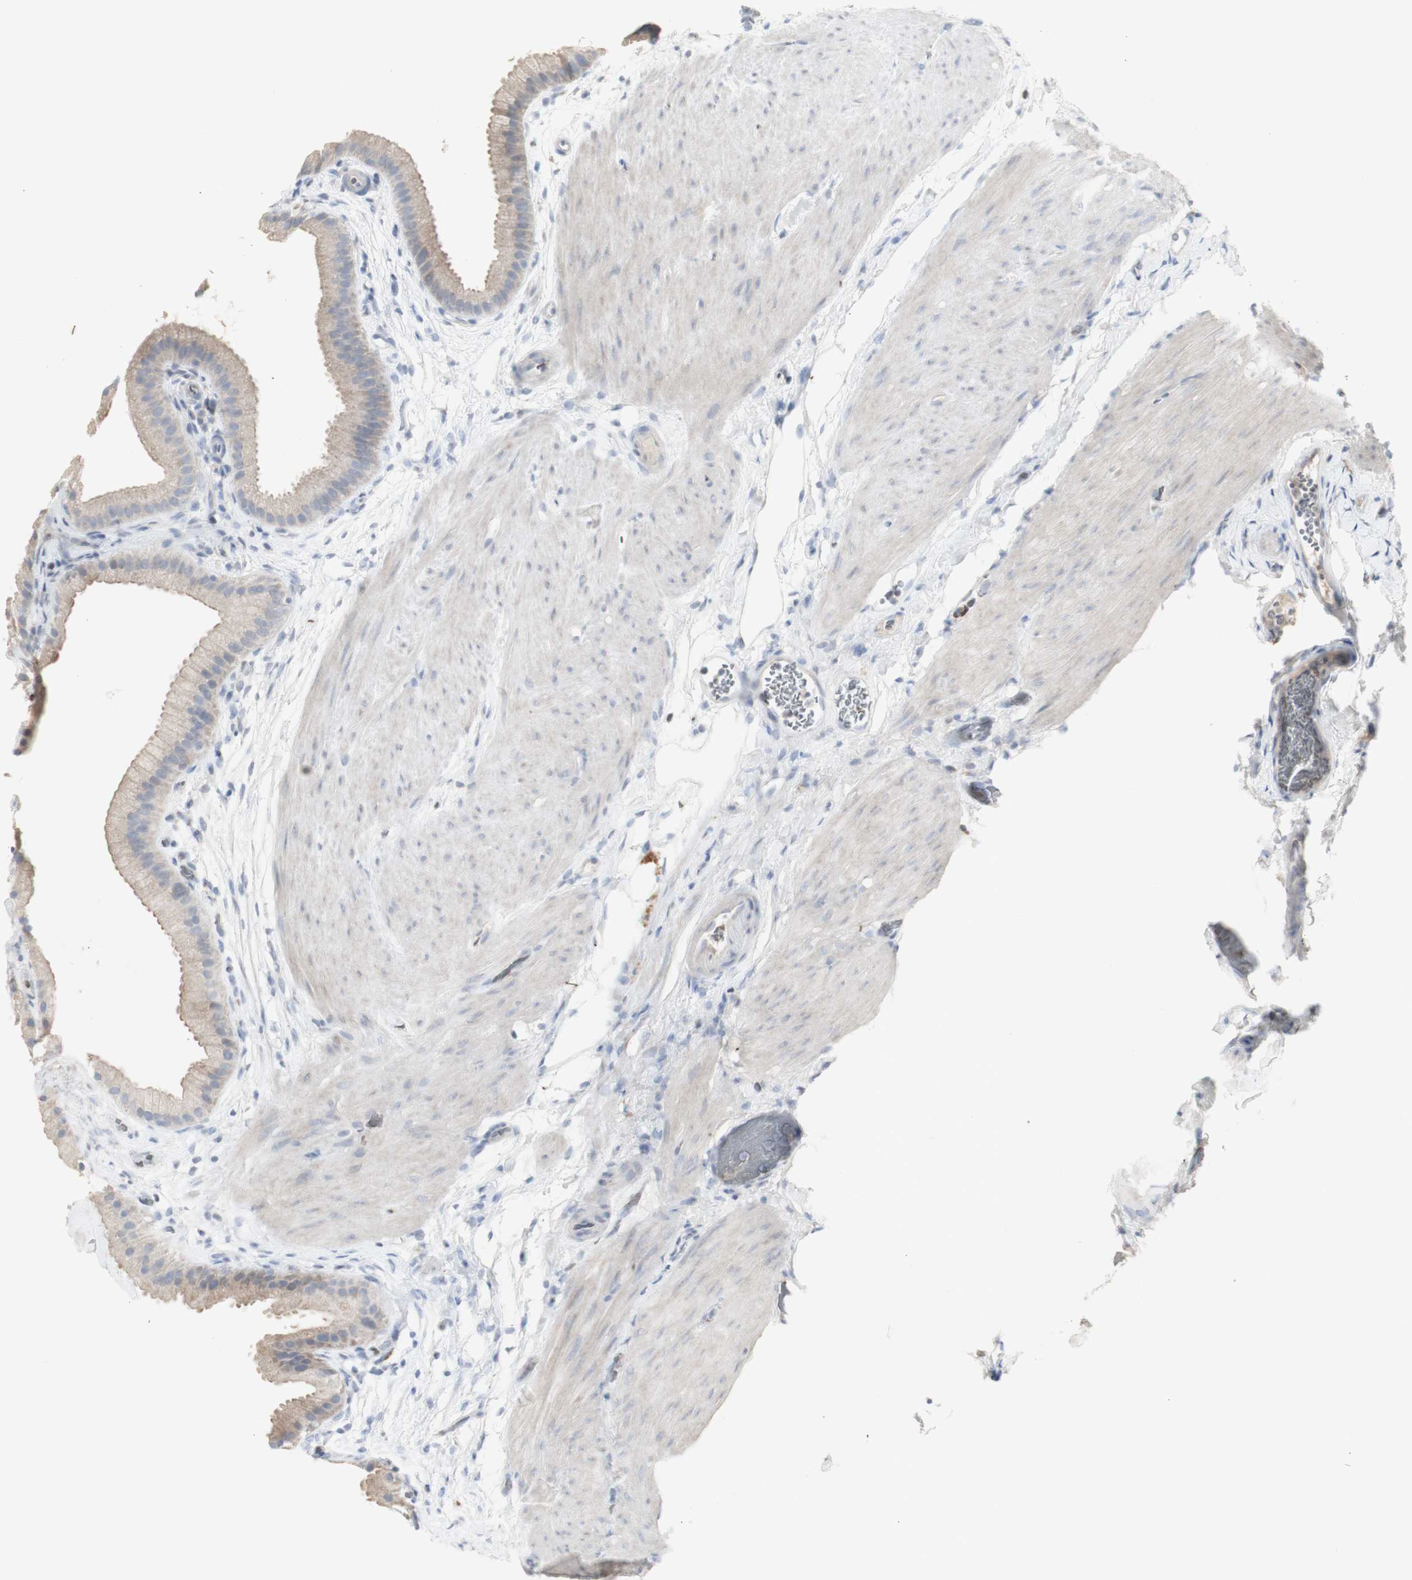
{"staining": {"intensity": "weak", "quantity": ">75%", "location": "cytoplasmic/membranous"}, "tissue": "gallbladder", "cell_type": "Glandular cells", "image_type": "normal", "snomed": [{"axis": "morphology", "description": "Normal tissue, NOS"}, {"axis": "topography", "description": "Gallbladder"}], "caption": "Immunohistochemistry image of benign gallbladder: gallbladder stained using immunohistochemistry demonstrates low levels of weak protein expression localized specifically in the cytoplasmic/membranous of glandular cells, appearing as a cytoplasmic/membranous brown color.", "gene": "INS", "patient": {"sex": "female", "age": 64}}